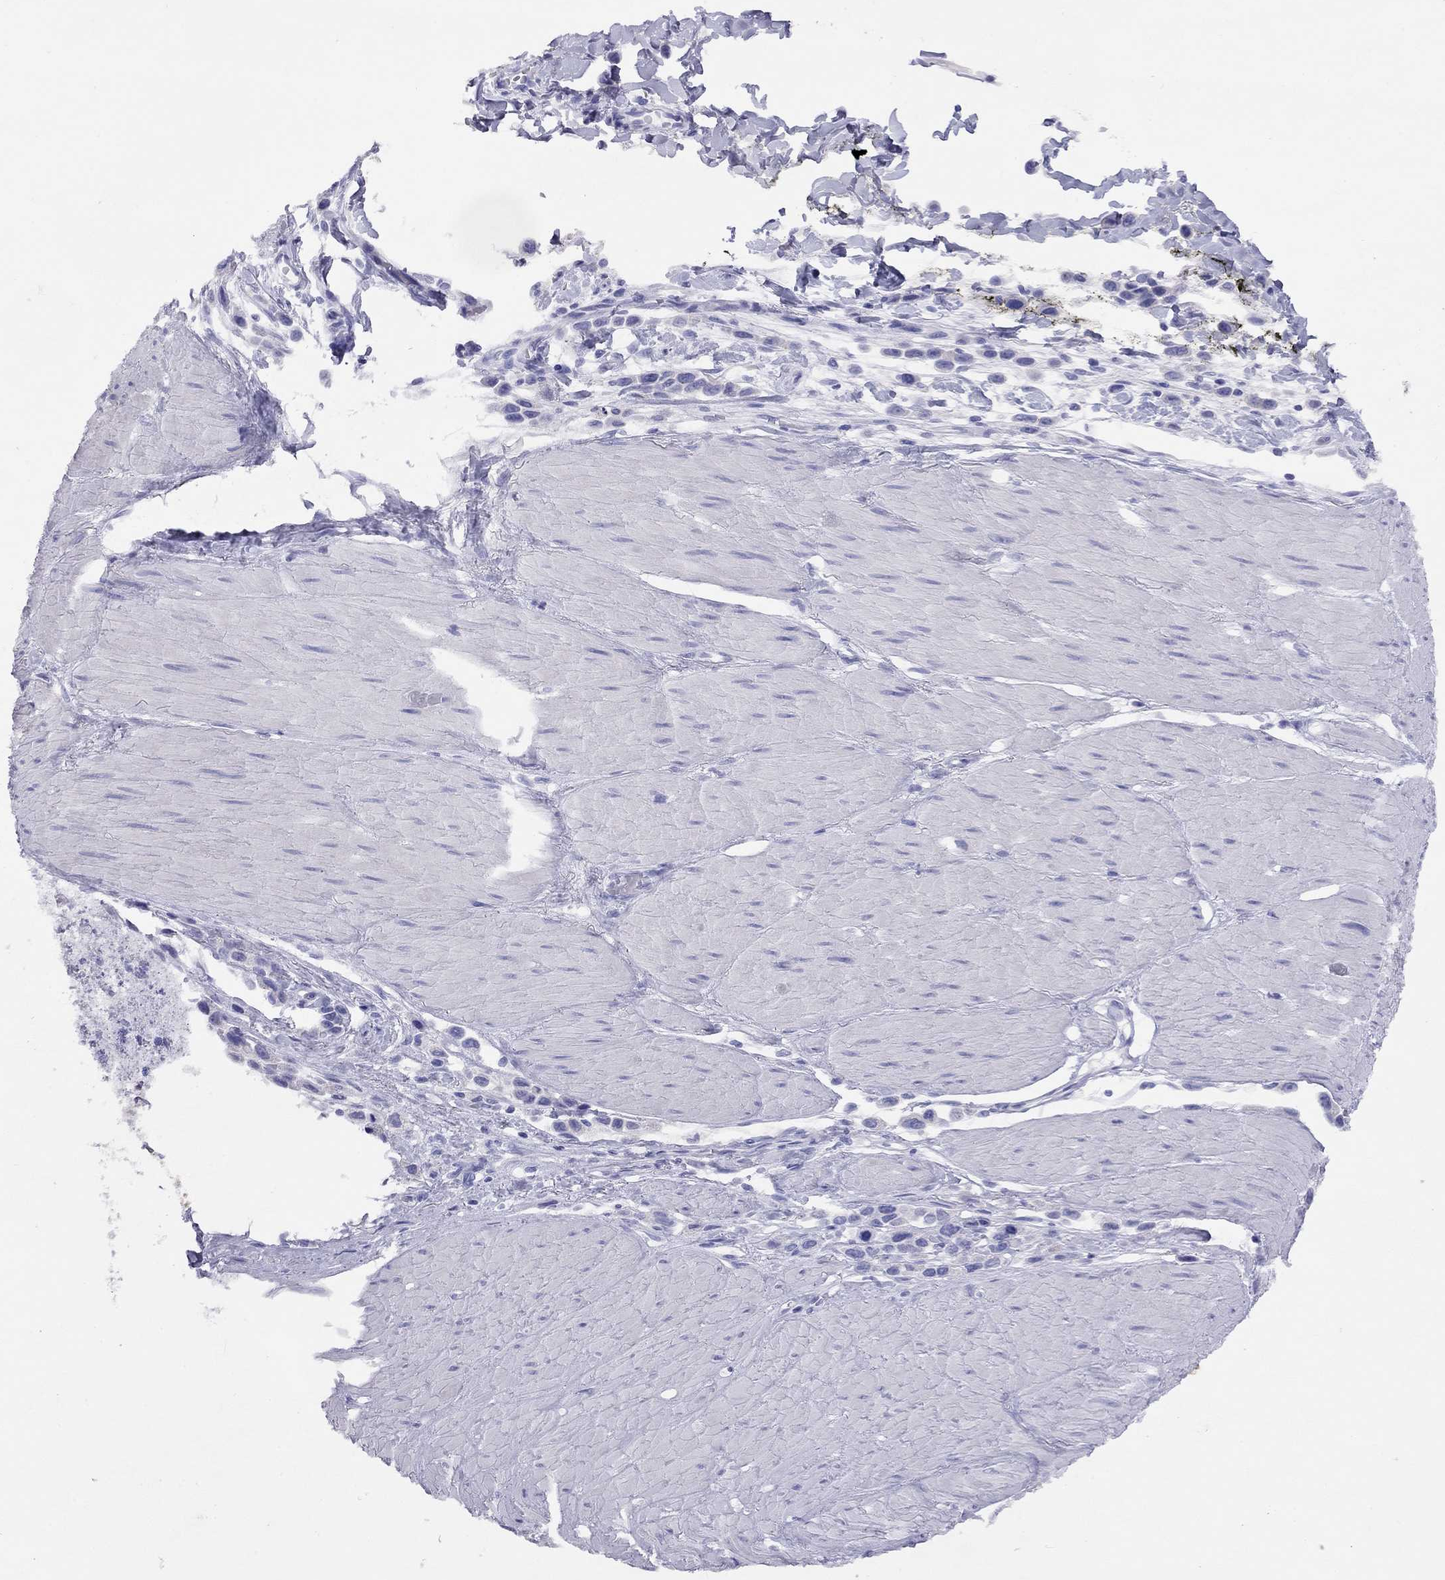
{"staining": {"intensity": "negative", "quantity": "none", "location": "none"}, "tissue": "stomach cancer", "cell_type": "Tumor cells", "image_type": "cancer", "snomed": [{"axis": "morphology", "description": "Adenocarcinoma, NOS"}, {"axis": "topography", "description": "Stomach"}], "caption": "Tumor cells are negative for protein expression in human stomach cancer (adenocarcinoma). Brightfield microscopy of immunohistochemistry stained with DAB (brown) and hematoxylin (blue), captured at high magnification.", "gene": "HLA-DQB2", "patient": {"sex": "male", "age": 47}}